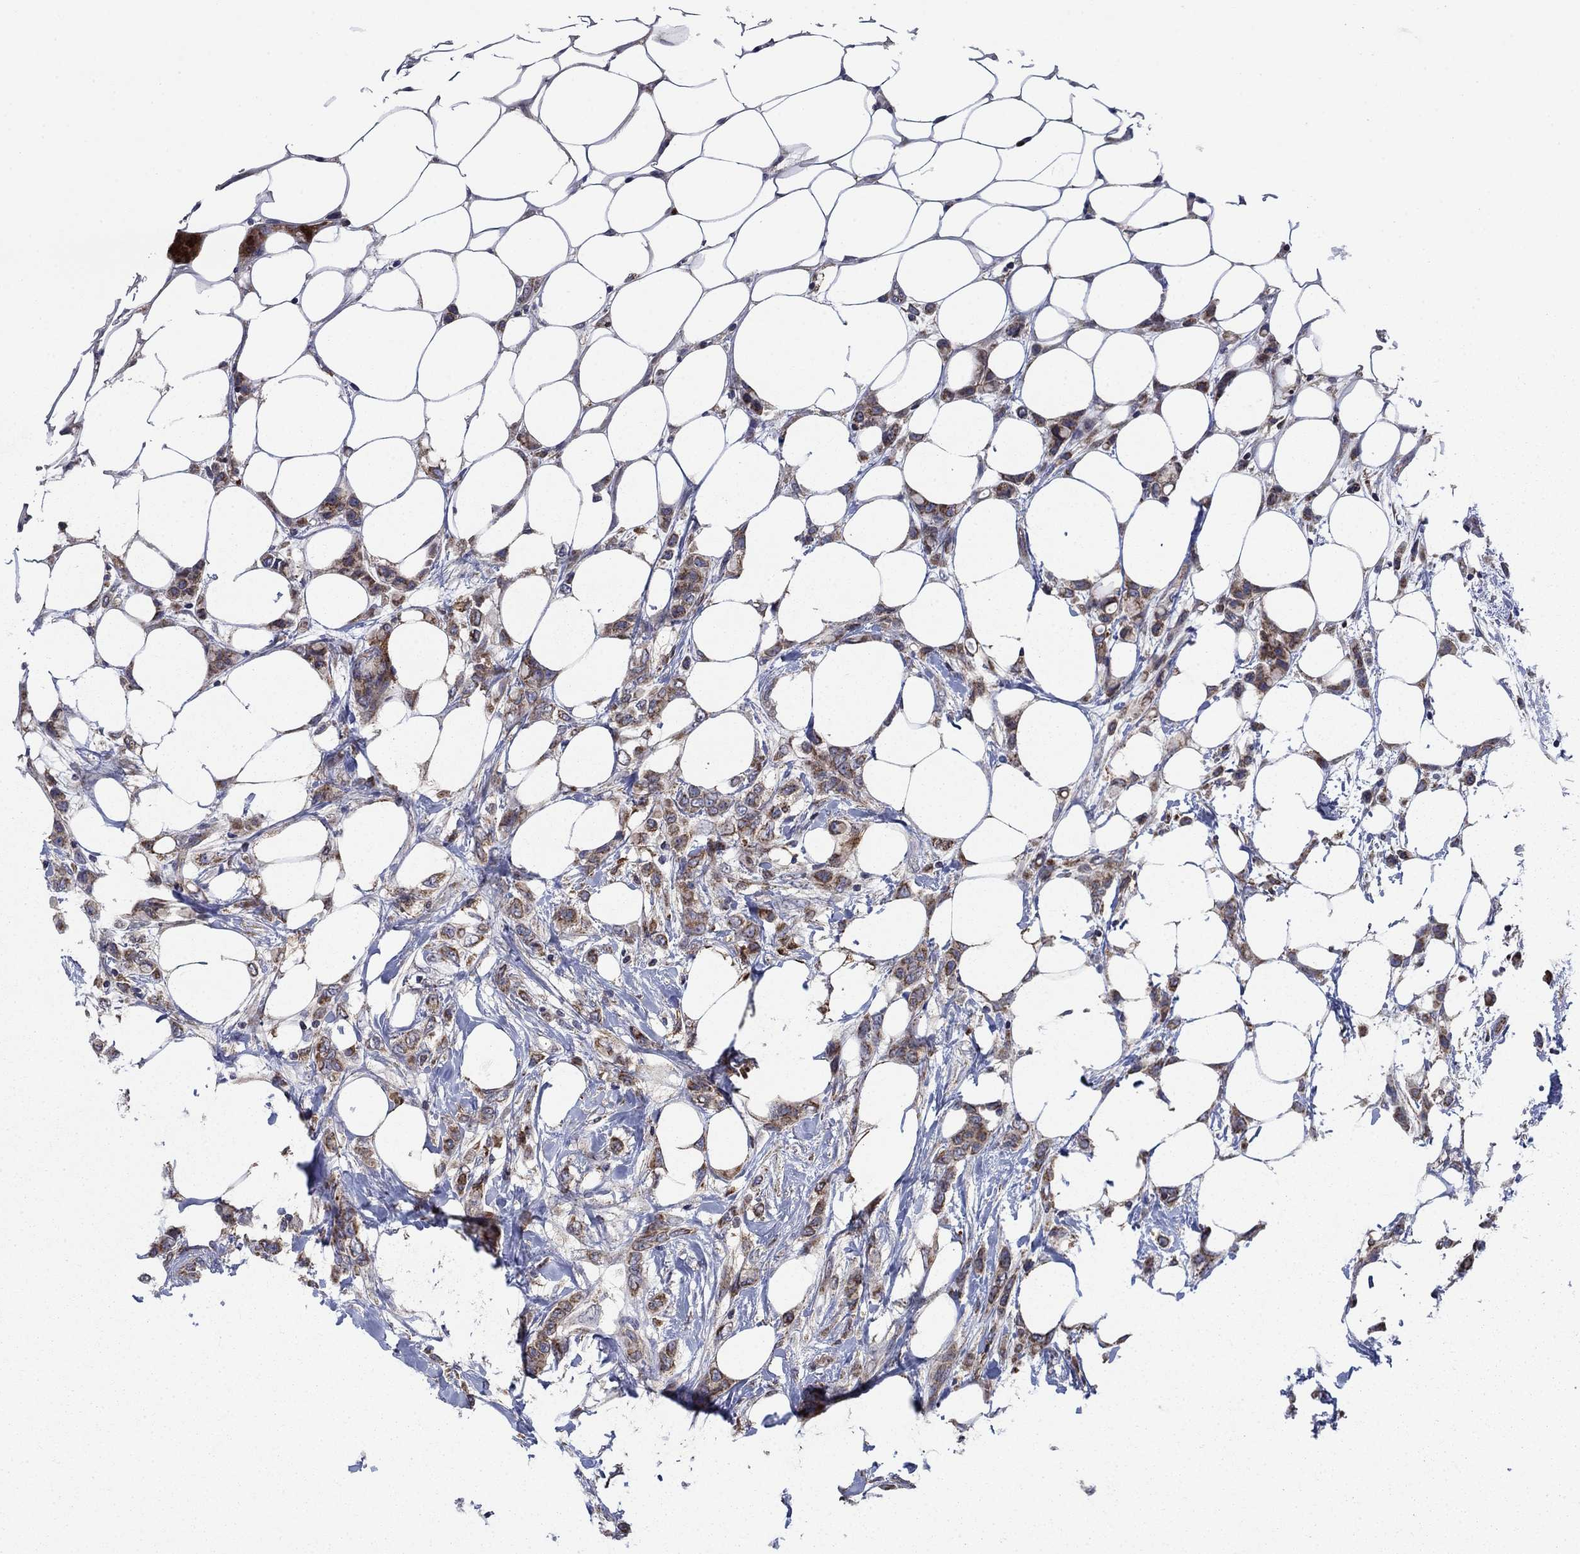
{"staining": {"intensity": "strong", "quantity": "25%-75%", "location": "cytoplasmic/membranous"}, "tissue": "breast cancer", "cell_type": "Tumor cells", "image_type": "cancer", "snomed": [{"axis": "morphology", "description": "Lobular carcinoma"}, {"axis": "topography", "description": "Breast"}], "caption": "This is a photomicrograph of immunohistochemistry staining of breast lobular carcinoma, which shows strong staining in the cytoplasmic/membranous of tumor cells.", "gene": "RNF19B", "patient": {"sex": "female", "age": 66}}